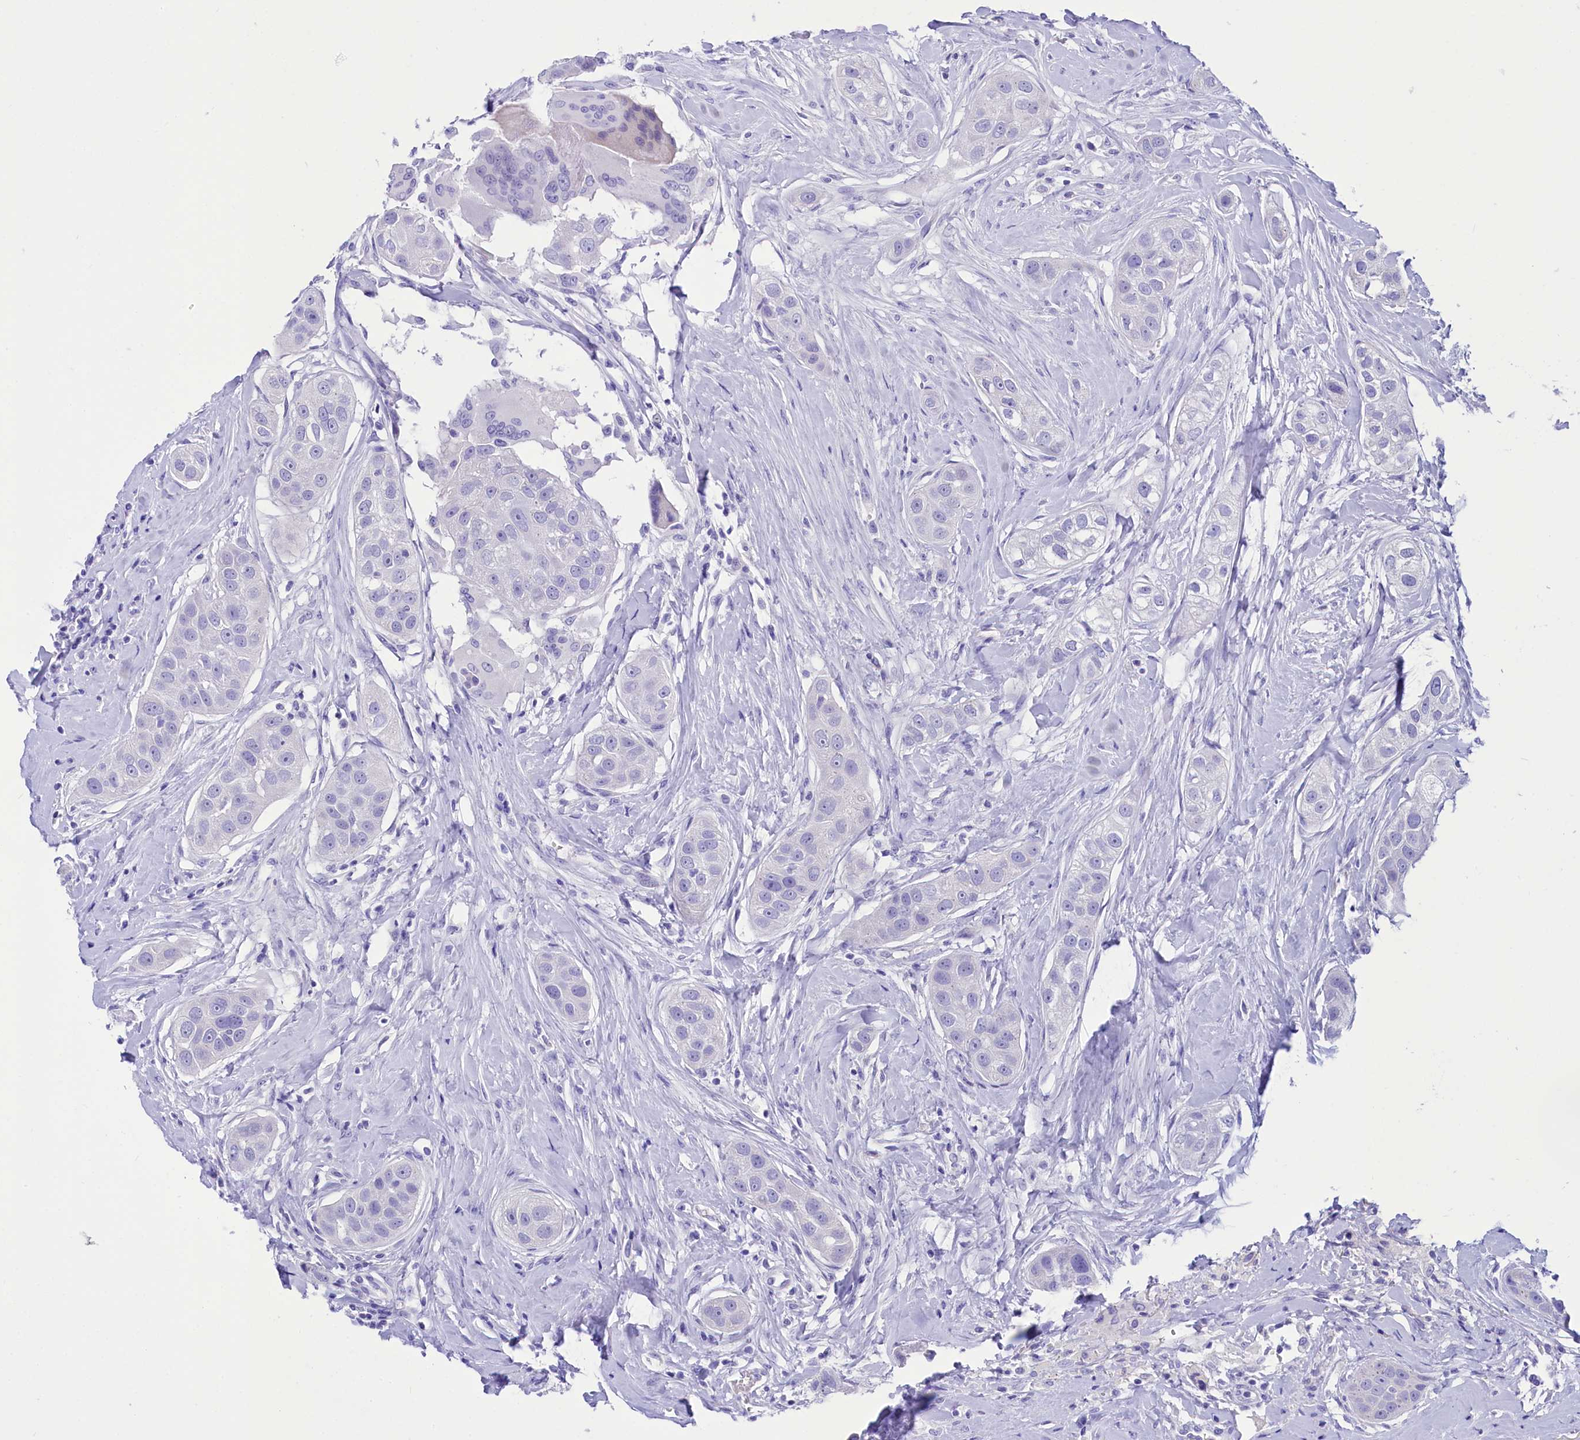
{"staining": {"intensity": "negative", "quantity": "none", "location": "none"}, "tissue": "head and neck cancer", "cell_type": "Tumor cells", "image_type": "cancer", "snomed": [{"axis": "morphology", "description": "Normal tissue, NOS"}, {"axis": "morphology", "description": "Squamous cell carcinoma, NOS"}, {"axis": "topography", "description": "Skeletal muscle"}, {"axis": "topography", "description": "Head-Neck"}], "caption": "Immunohistochemical staining of human head and neck cancer reveals no significant expression in tumor cells.", "gene": "TTC36", "patient": {"sex": "male", "age": 51}}